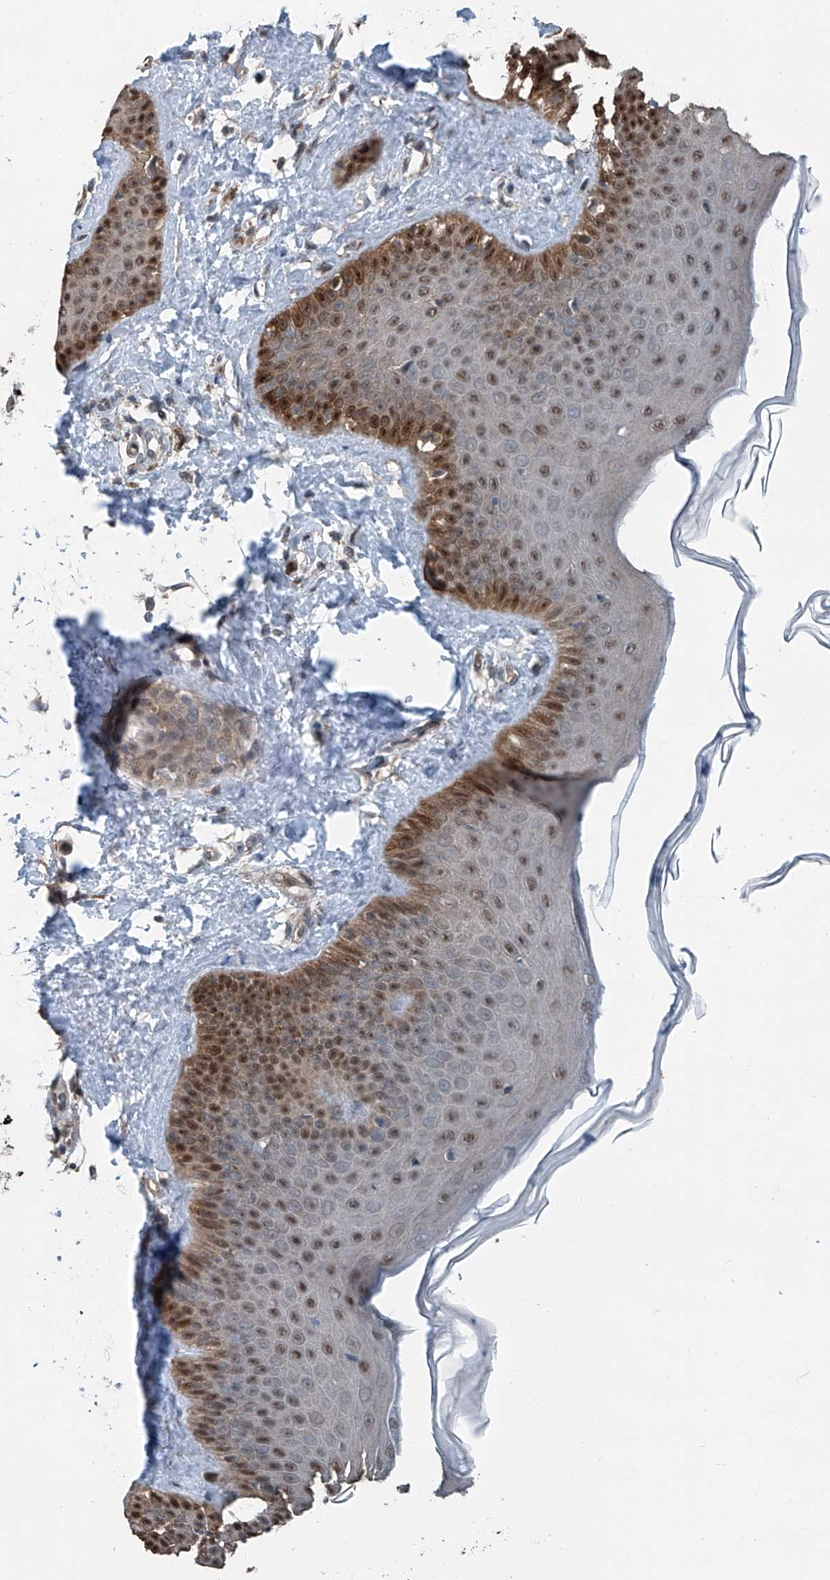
{"staining": {"intensity": "weak", "quantity": ">75%", "location": "cytoplasmic/membranous,nuclear"}, "tissue": "skin", "cell_type": "Fibroblasts", "image_type": "normal", "snomed": [{"axis": "morphology", "description": "Normal tissue, NOS"}, {"axis": "topography", "description": "Skin"}], "caption": "This image exhibits benign skin stained with immunohistochemistry (IHC) to label a protein in brown. The cytoplasmic/membranous,nuclear of fibroblasts show weak positivity for the protein. Nuclei are counter-stained blue.", "gene": "HSPA6", "patient": {"sex": "male", "age": 52}}